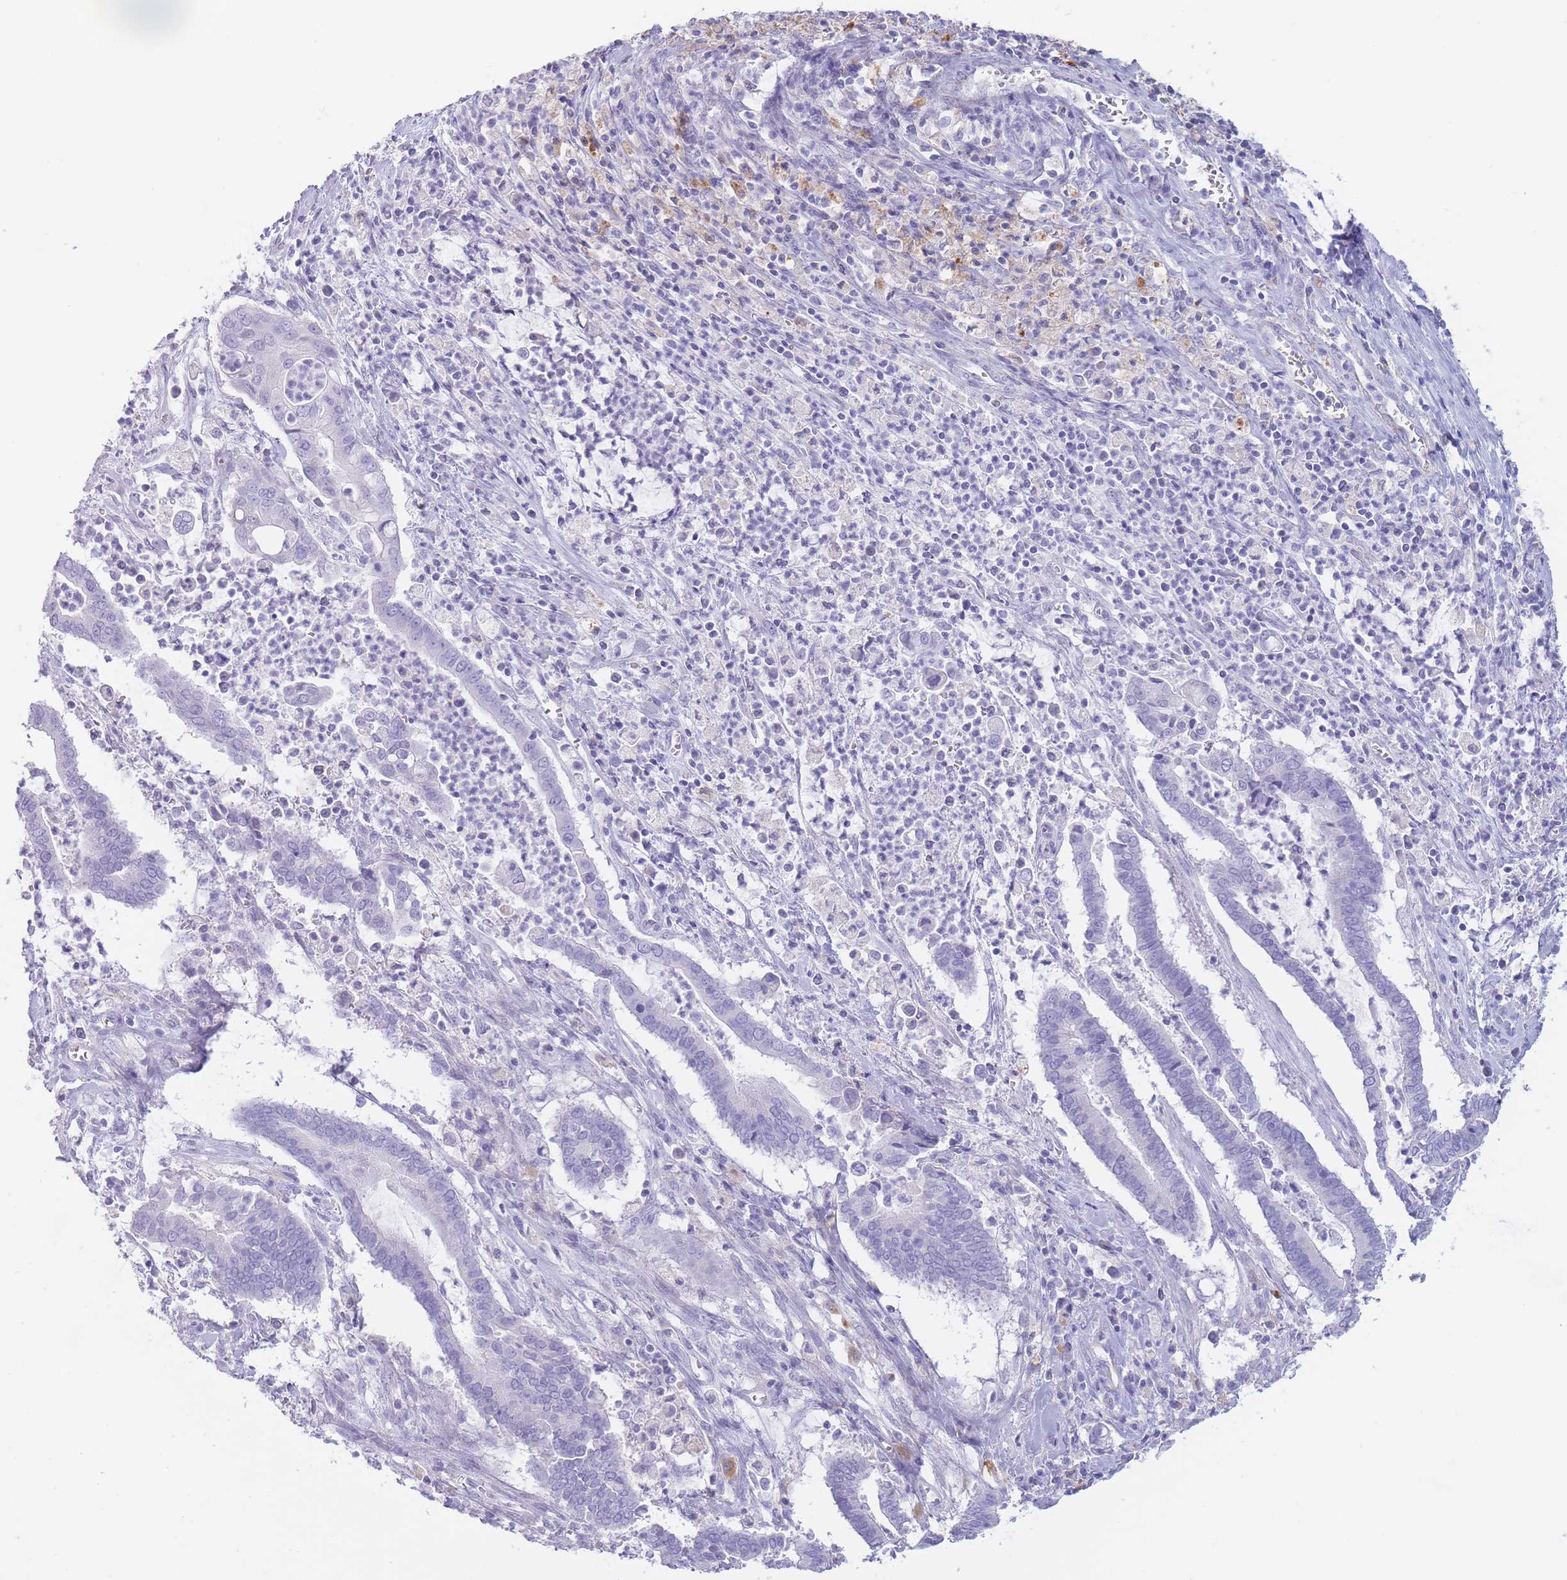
{"staining": {"intensity": "negative", "quantity": "none", "location": "none"}, "tissue": "cervical cancer", "cell_type": "Tumor cells", "image_type": "cancer", "snomed": [{"axis": "morphology", "description": "Adenocarcinoma, NOS"}, {"axis": "topography", "description": "Cervix"}], "caption": "Human adenocarcinoma (cervical) stained for a protein using immunohistochemistry demonstrates no positivity in tumor cells.", "gene": "GAA", "patient": {"sex": "female", "age": 44}}